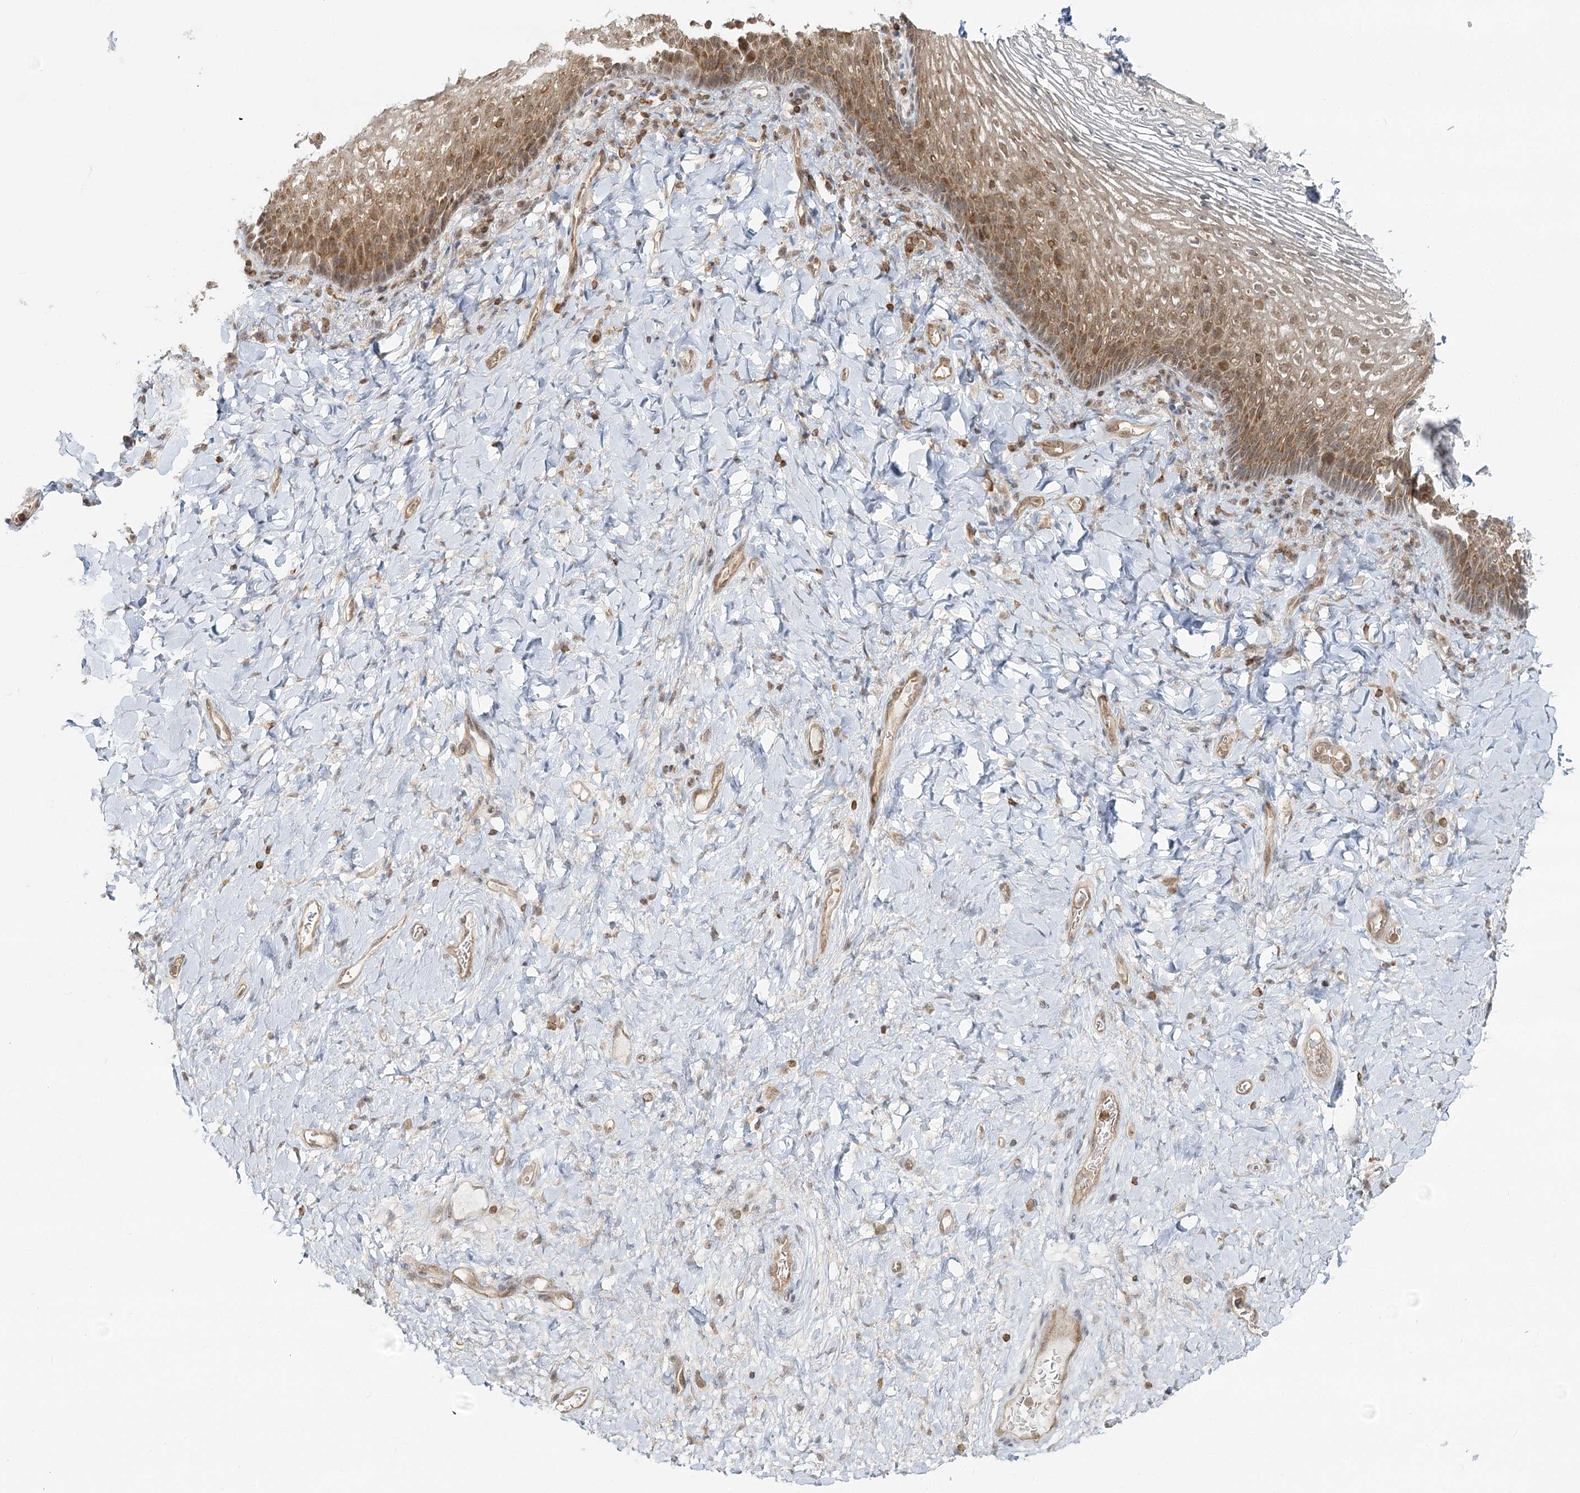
{"staining": {"intensity": "moderate", "quantity": ">75%", "location": "cytoplasmic/membranous,nuclear"}, "tissue": "vagina", "cell_type": "Squamous epithelial cells", "image_type": "normal", "snomed": [{"axis": "morphology", "description": "Normal tissue, NOS"}, {"axis": "topography", "description": "Vagina"}], "caption": "The photomicrograph shows staining of benign vagina, revealing moderate cytoplasmic/membranous,nuclear protein expression (brown color) within squamous epithelial cells. The protein is stained brown, and the nuclei are stained in blue (DAB IHC with brightfield microscopy, high magnification).", "gene": "FAM120B", "patient": {"sex": "female", "age": 60}}